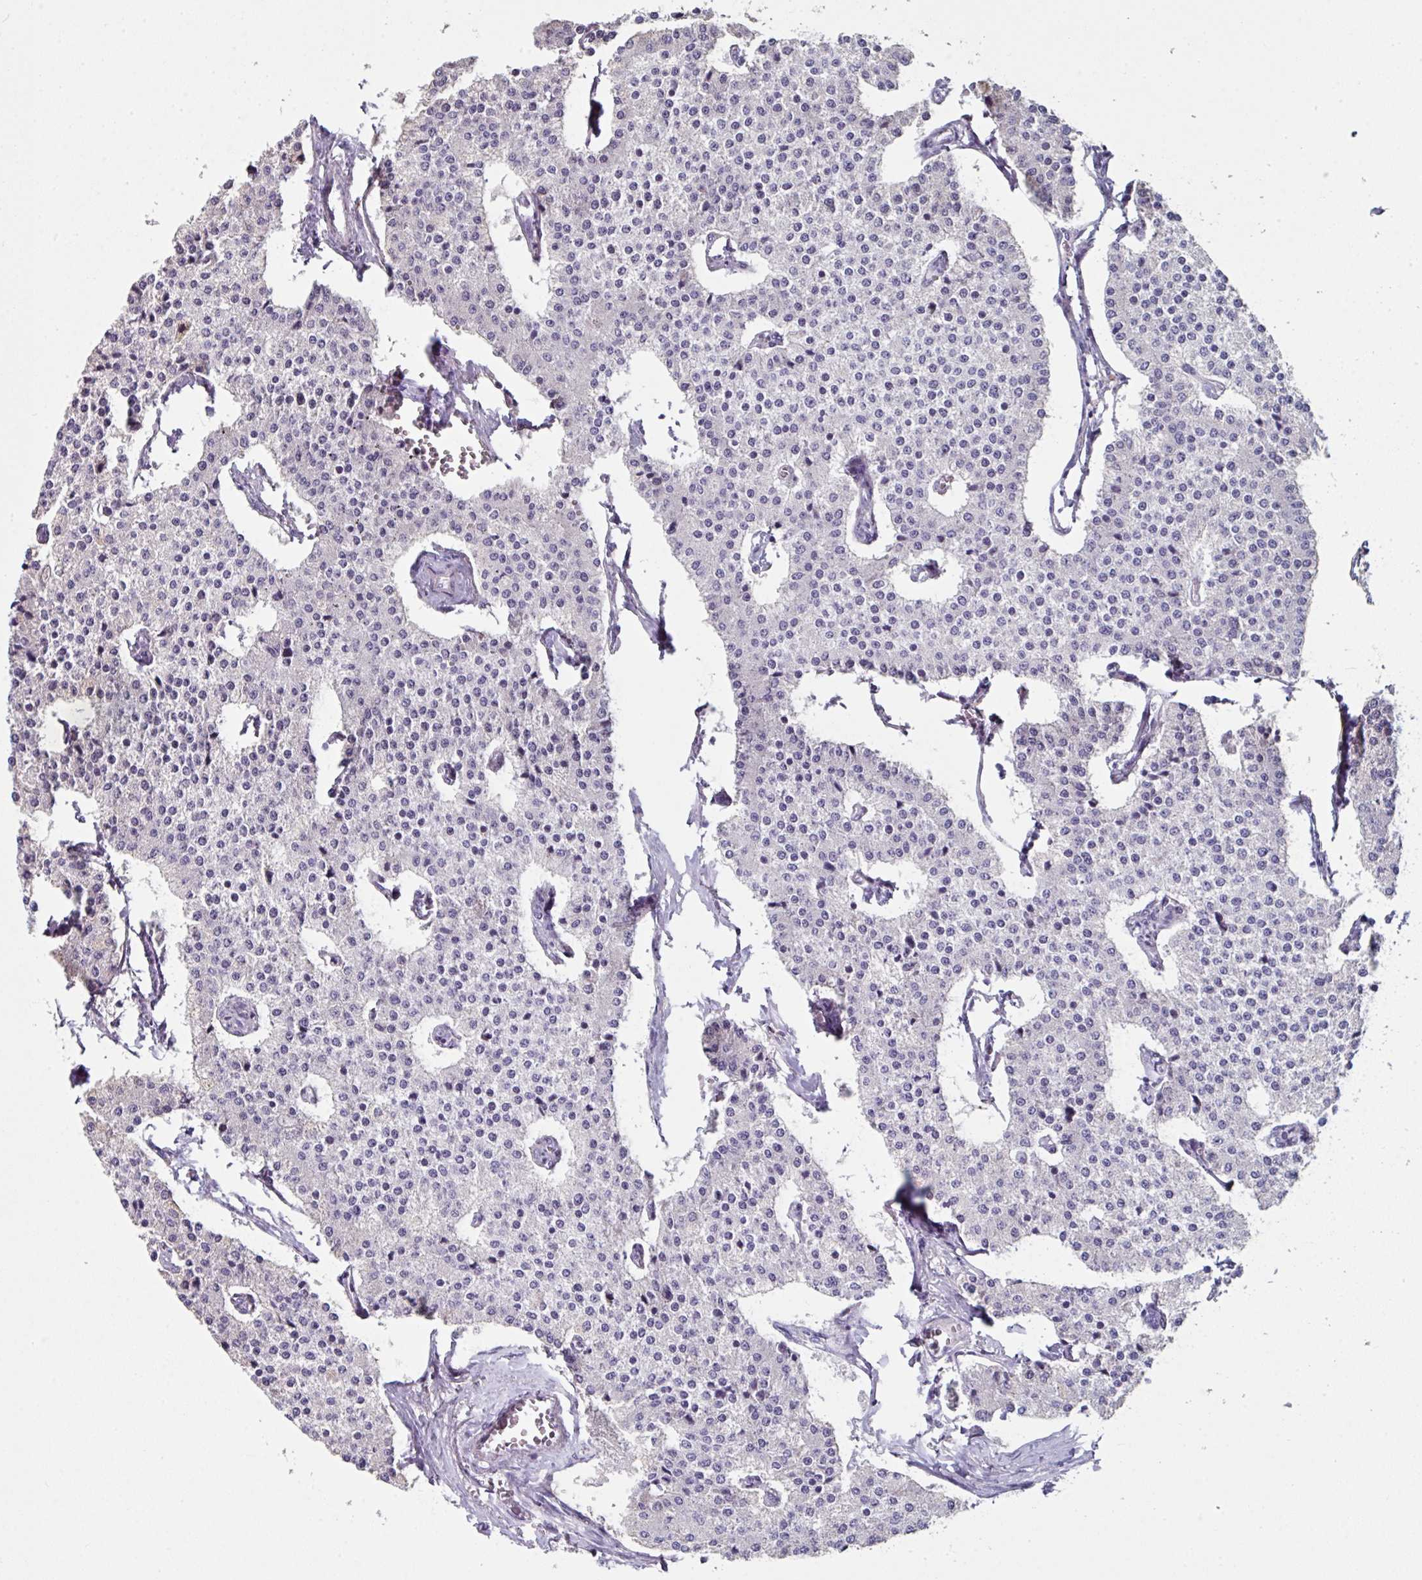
{"staining": {"intensity": "negative", "quantity": "none", "location": "none"}, "tissue": "carcinoid", "cell_type": "Tumor cells", "image_type": "cancer", "snomed": [{"axis": "morphology", "description": "Carcinoid, malignant, NOS"}, {"axis": "topography", "description": "Colon"}], "caption": "Tumor cells are negative for protein expression in human malignant carcinoid. The staining was performed using DAB to visualize the protein expression in brown, while the nuclei were stained in blue with hematoxylin (Magnification: 20x).", "gene": "BMS1", "patient": {"sex": "female", "age": 52}}